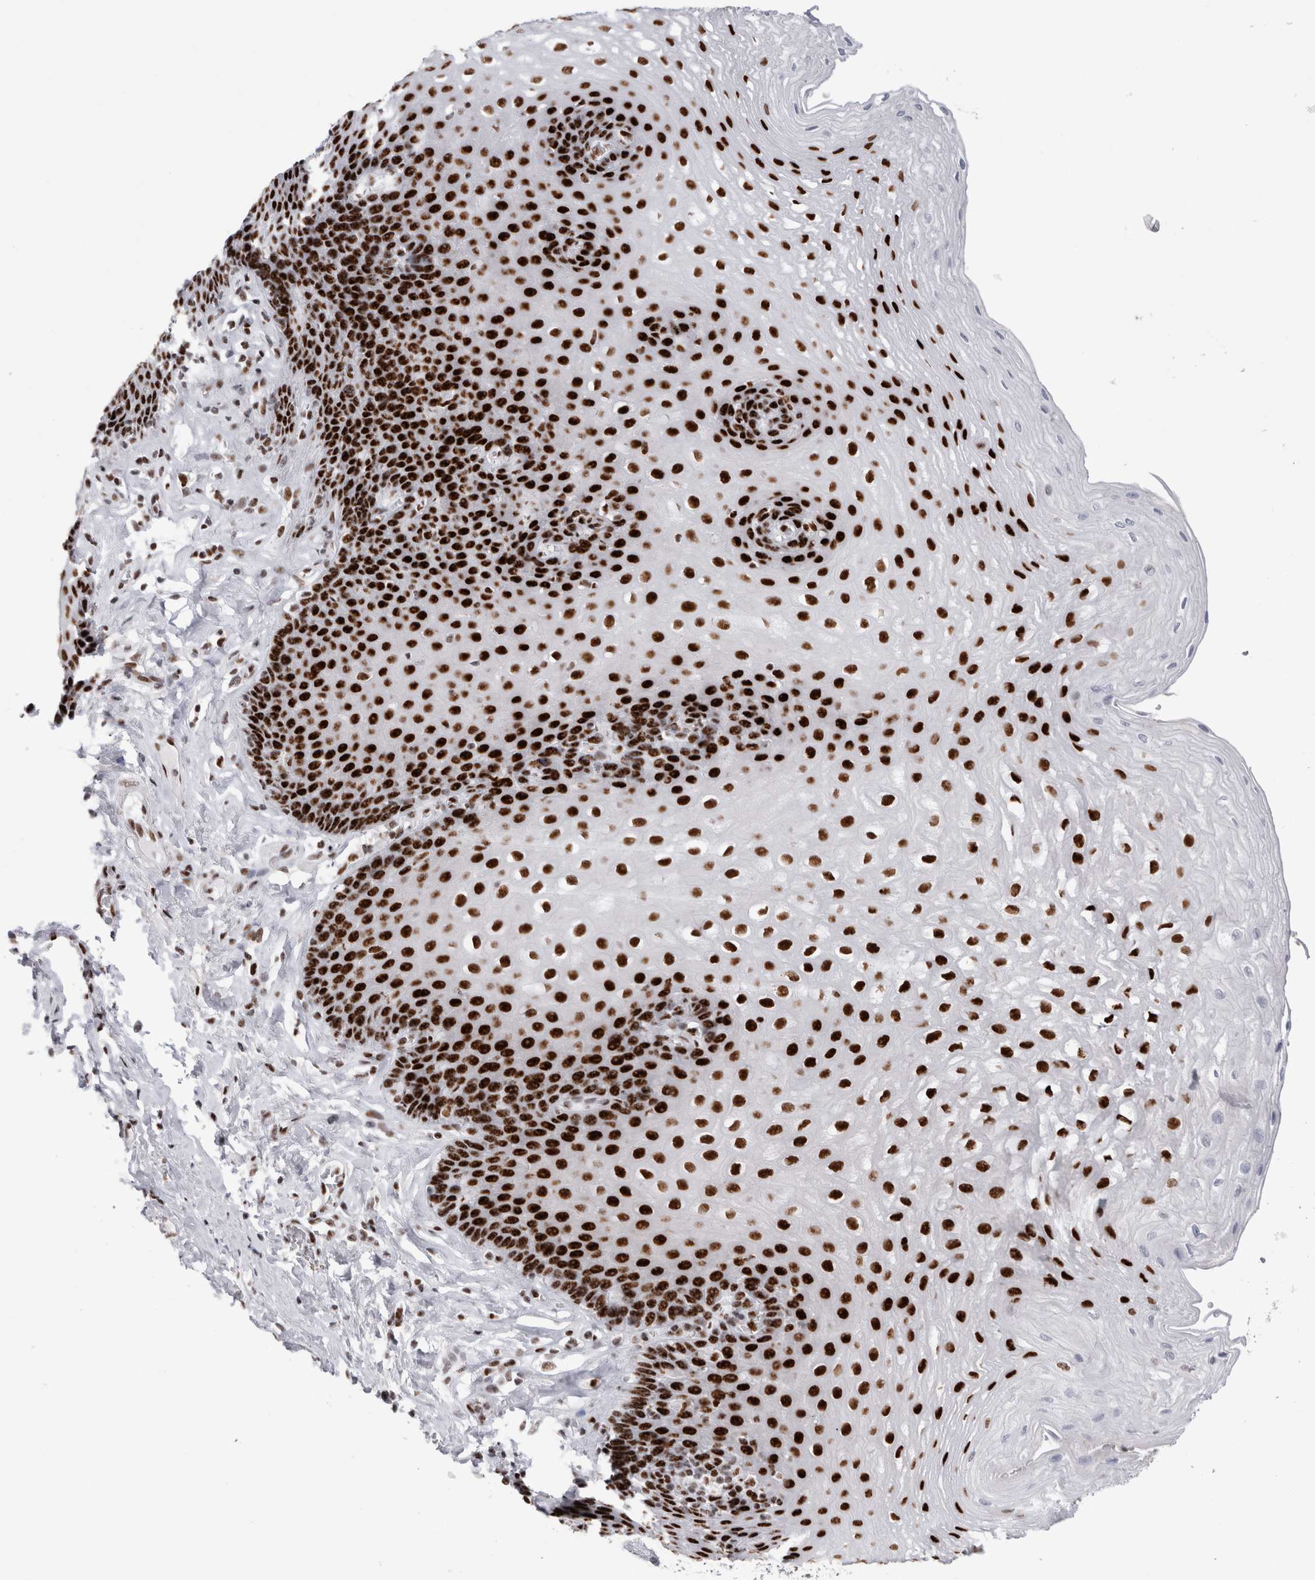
{"staining": {"intensity": "strong", "quantity": ">75%", "location": "nuclear"}, "tissue": "esophagus", "cell_type": "Squamous epithelial cells", "image_type": "normal", "snomed": [{"axis": "morphology", "description": "Normal tissue, NOS"}, {"axis": "topography", "description": "Esophagus"}], "caption": "Immunohistochemistry (IHC) of benign human esophagus displays high levels of strong nuclear expression in approximately >75% of squamous epithelial cells. (brown staining indicates protein expression, while blue staining denotes nuclei).", "gene": "RBM6", "patient": {"sex": "female", "age": 66}}